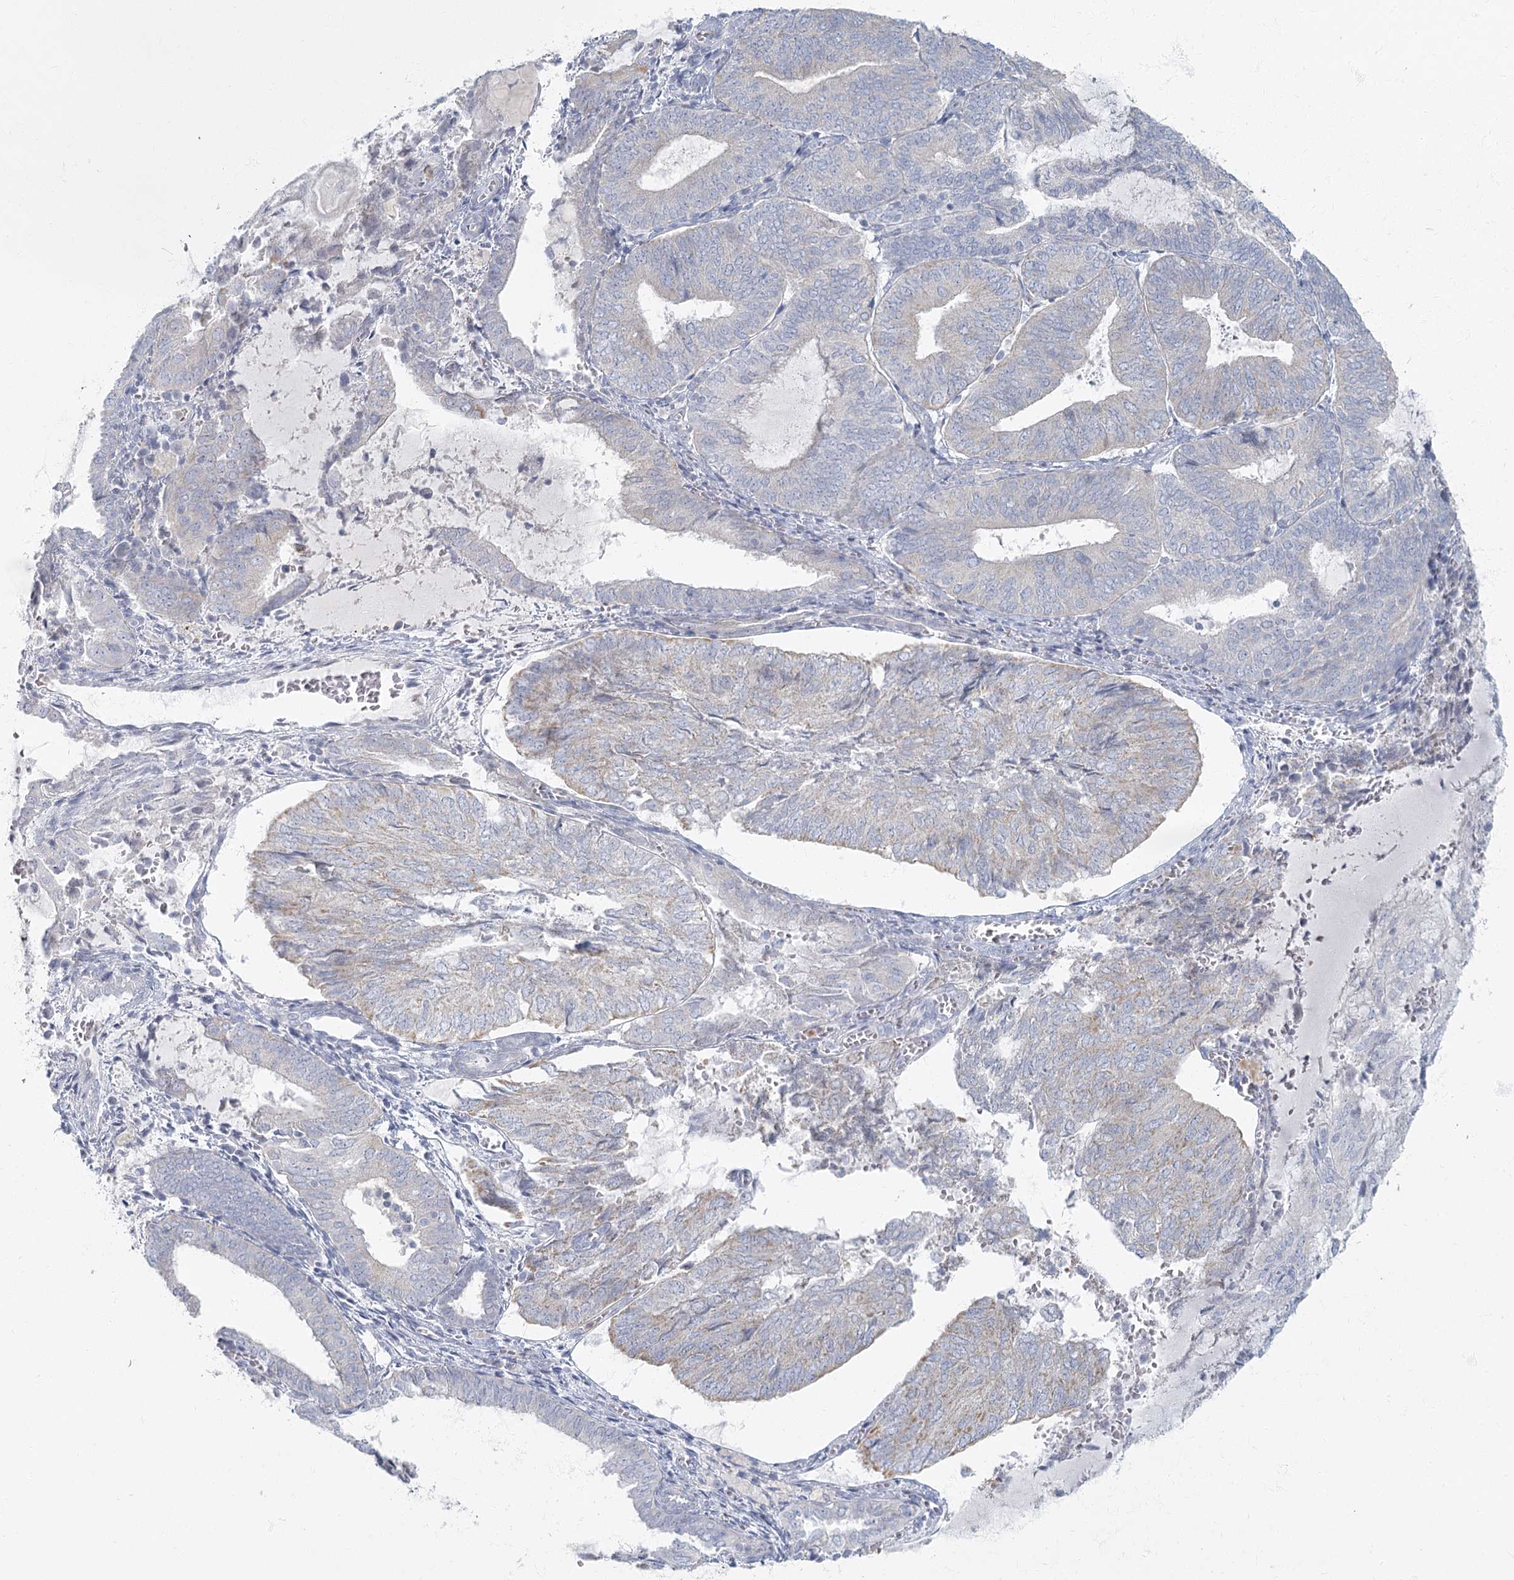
{"staining": {"intensity": "negative", "quantity": "none", "location": "none"}, "tissue": "endometrial cancer", "cell_type": "Tumor cells", "image_type": "cancer", "snomed": [{"axis": "morphology", "description": "Adenocarcinoma, NOS"}, {"axis": "topography", "description": "Endometrium"}], "caption": "The immunohistochemistry (IHC) histopathology image has no significant expression in tumor cells of adenocarcinoma (endometrial) tissue. (Stains: DAB immunohistochemistry with hematoxylin counter stain, Microscopy: brightfield microscopy at high magnification).", "gene": "FAM110C", "patient": {"sex": "female", "age": 81}}